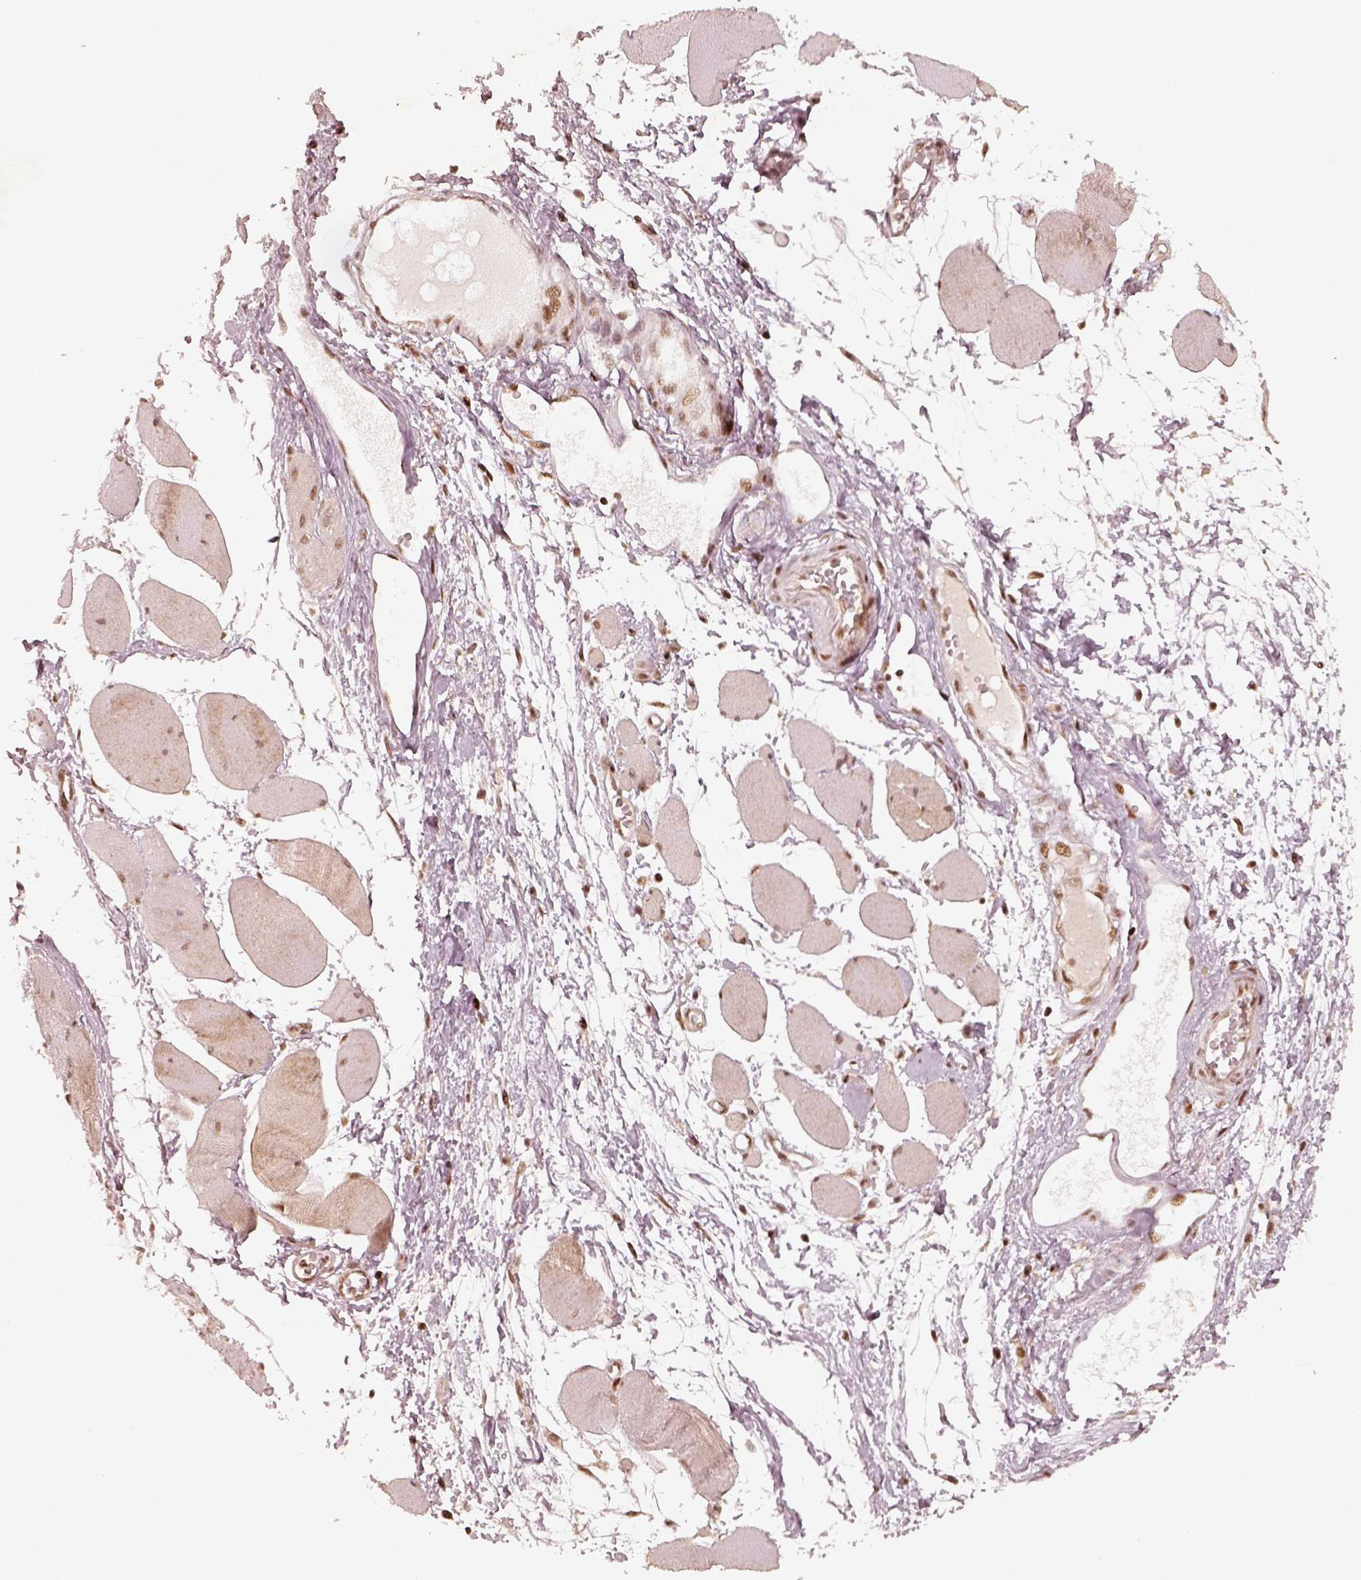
{"staining": {"intensity": "moderate", "quantity": "<25%", "location": "nuclear"}, "tissue": "skeletal muscle", "cell_type": "Myocytes", "image_type": "normal", "snomed": [{"axis": "morphology", "description": "Normal tissue, NOS"}, {"axis": "topography", "description": "Skeletal muscle"}], "caption": "Immunohistochemistry histopathology image of benign skeletal muscle: human skeletal muscle stained using immunohistochemistry (IHC) exhibits low levels of moderate protein expression localized specifically in the nuclear of myocytes, appearing as a nuclear brown color.", "gene": "GMEB2", "patient": {"sex": "female", "age": 75}}